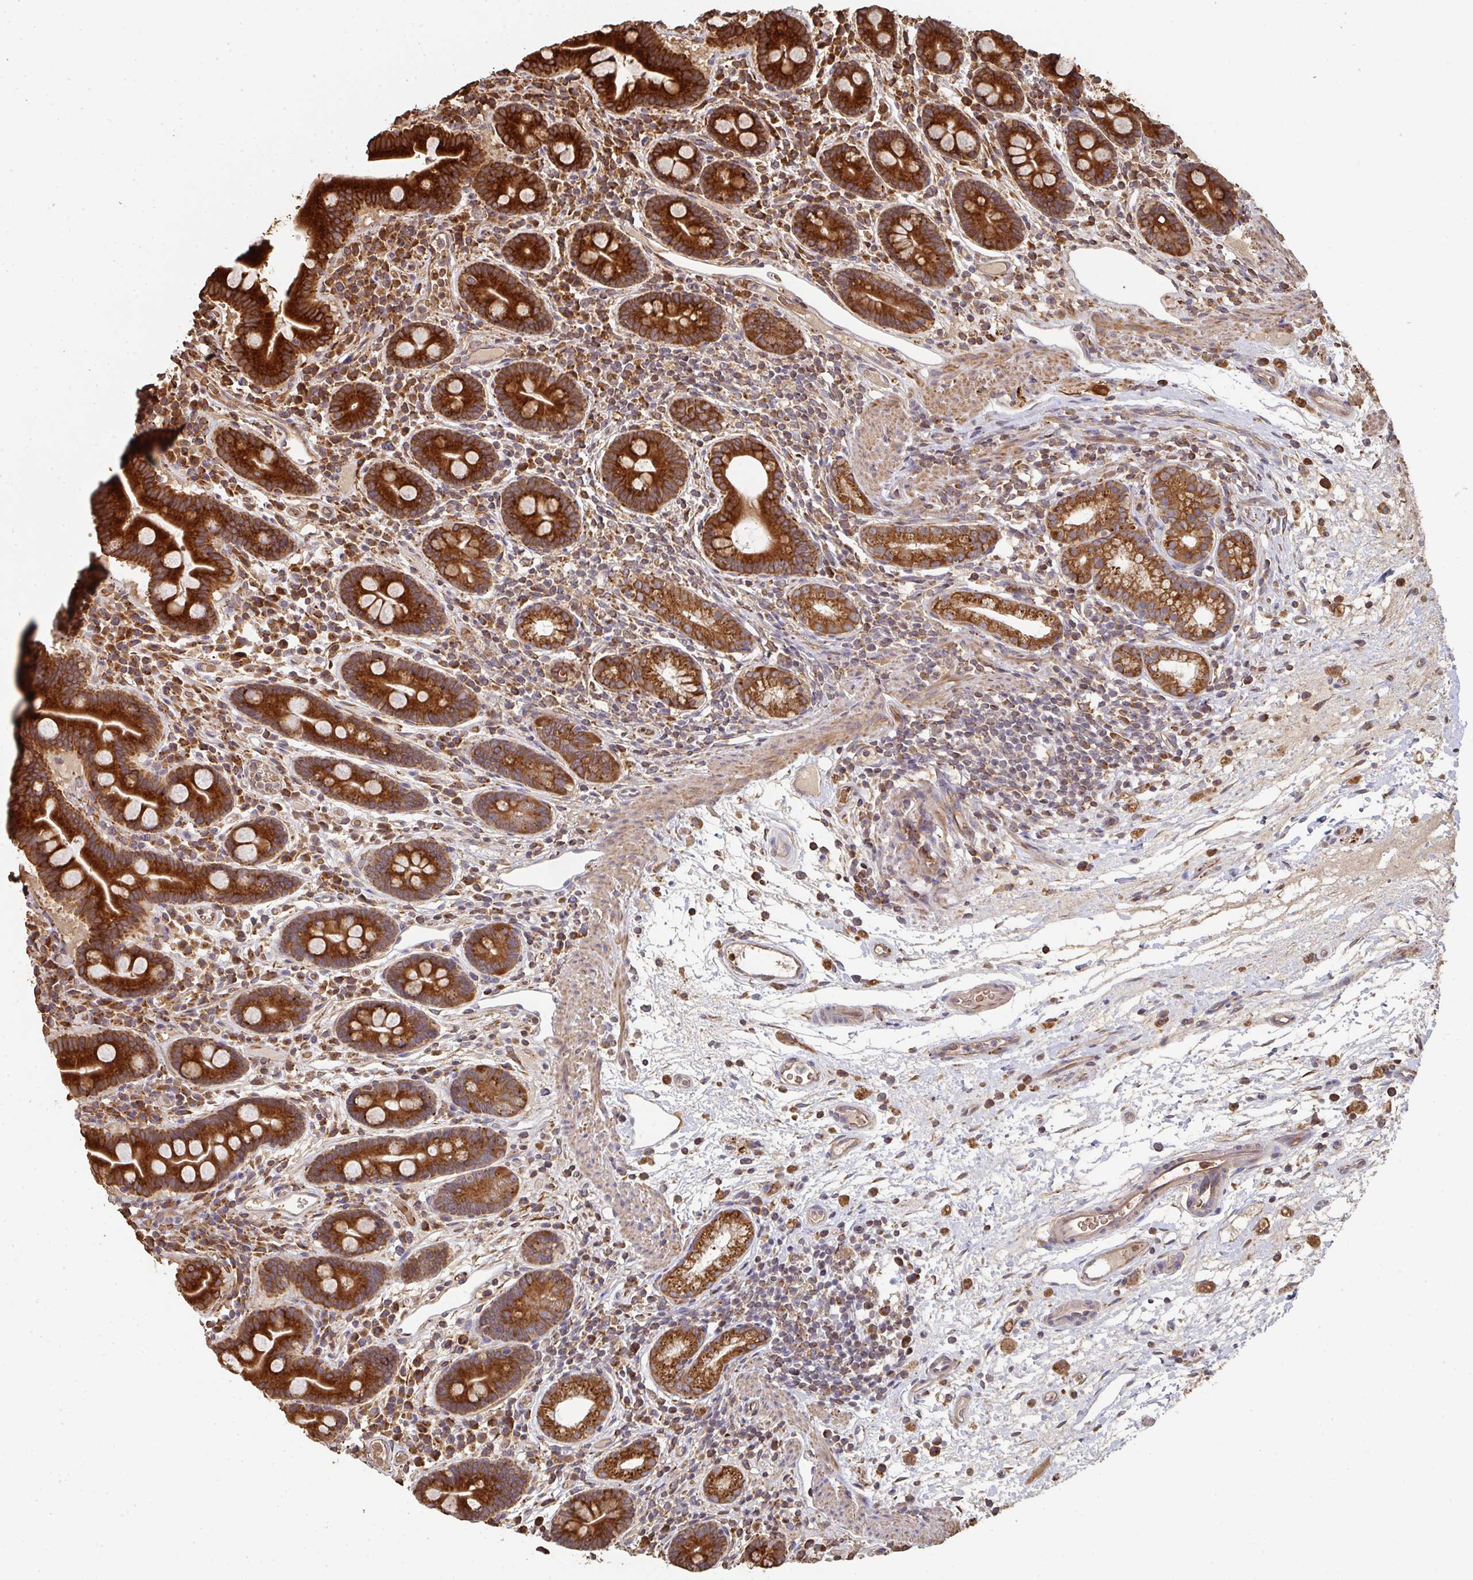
{"staining": {"intensity": "strong", "quantity": ">75%", "location": "cytoplasmic/membranous"}, "tissue": "small intestine", "cell_type": "Glandular cells", "image_type": "normal", "snomed": [{"axis": "morphology", "description": "Normal tissue, NOS"}, {"axis": "topography", "description": "Small intestine"}], "caption": "IHC (DAB (3,3'-diaminobenzidine)) staining of benign small intestine displays strong cytoplasmic/membranous protein positivity in approximately >75% of glandular cells.", "gene": "POLG", "patient": {"sex": "male", "age": 26}}